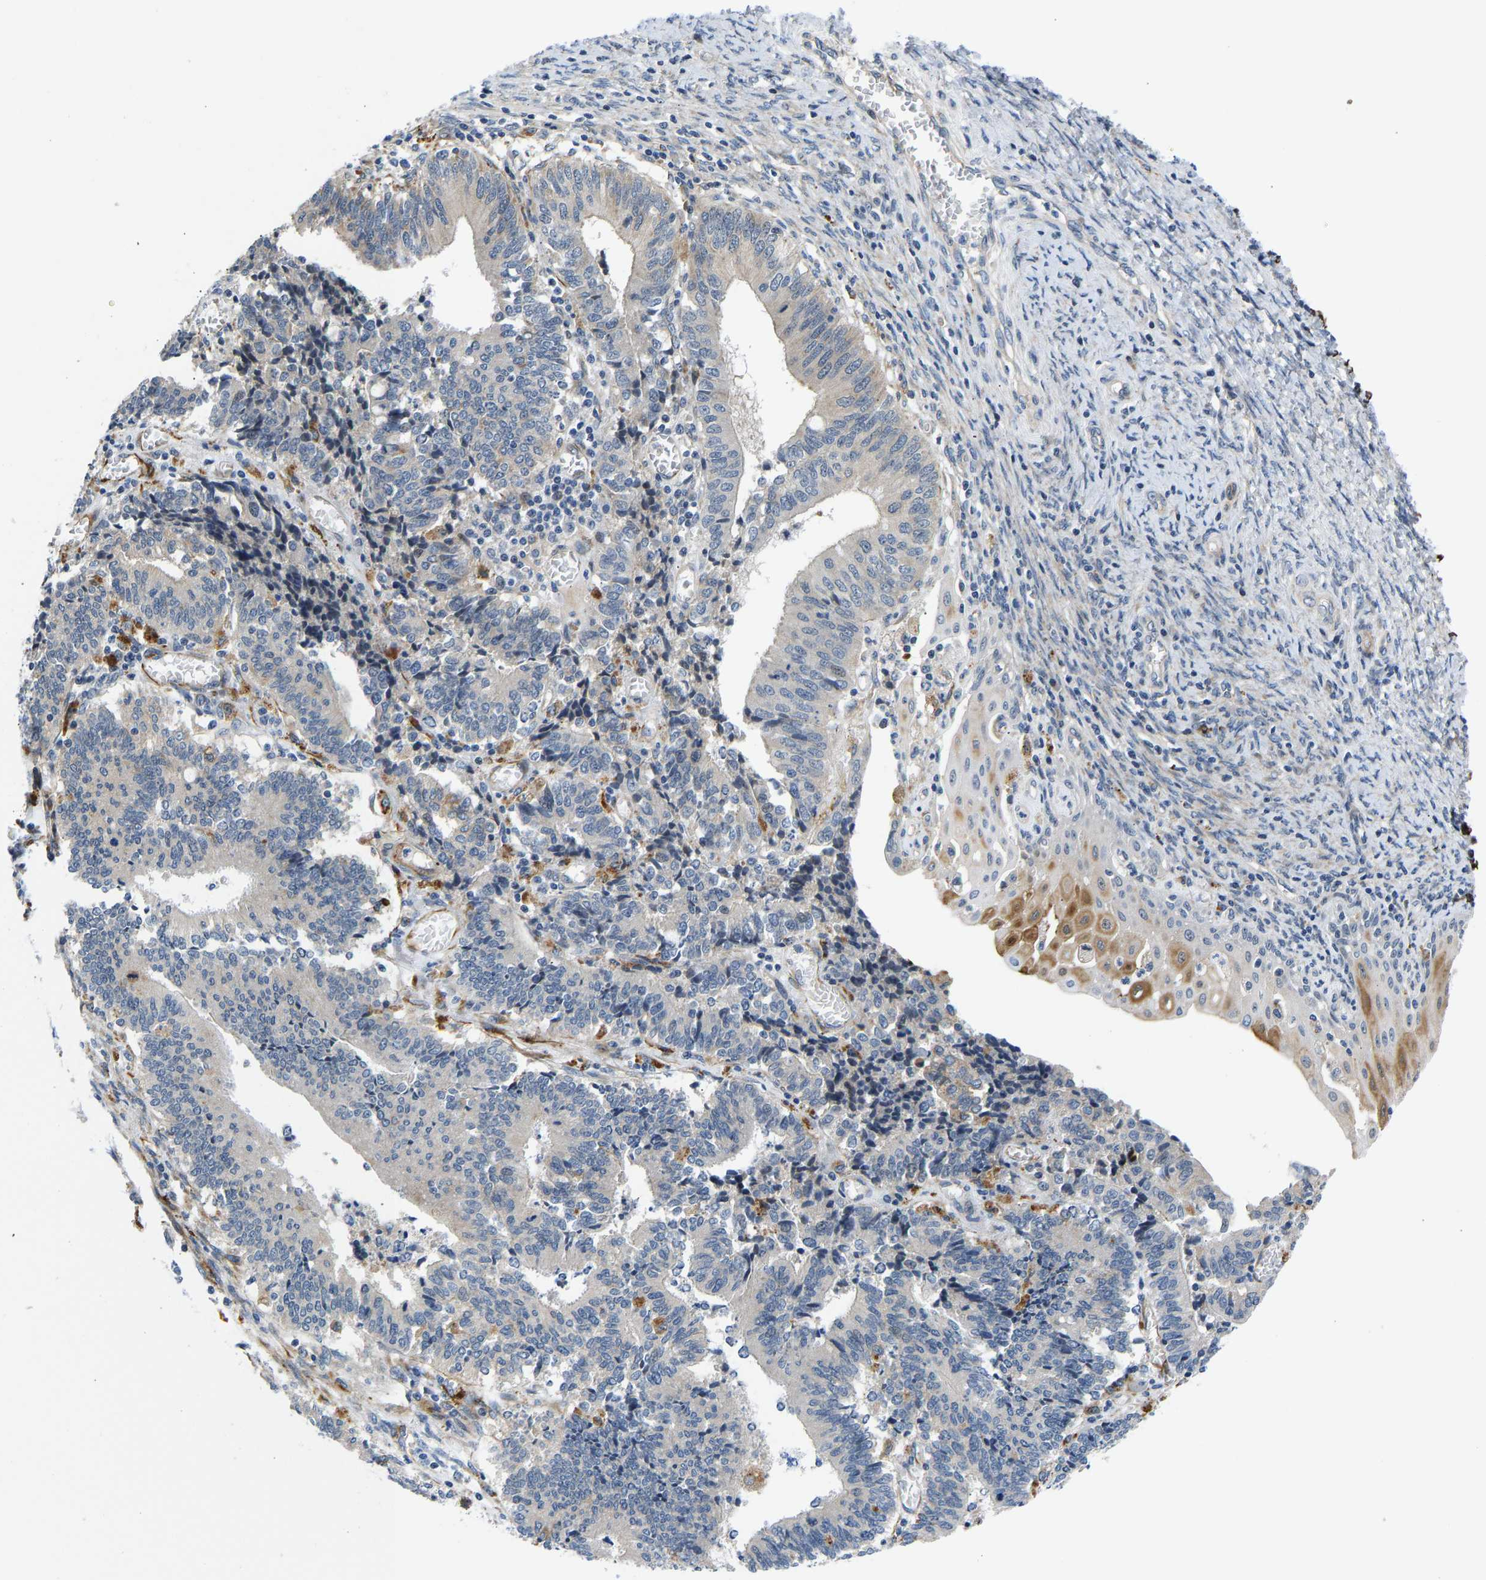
{"staining": {"intensity": "negative", "quantity": "none", "location": "none"}, "tissue": "cervical cancer", "cell_type": "Tumor cells", "image_type": "cancer", "snomed": [{"axis": "morphology", "description": "Adenocarcinoma, NOS"}, {"axis": "topography", "description": "Cervix"}], "caption": "Immunohistochemical staining of human adenocarcinoma (cervical) shows no significant expression in tumor cells.", "gene": "RESF1", "patient": {"sex": "female", "age": 44}}